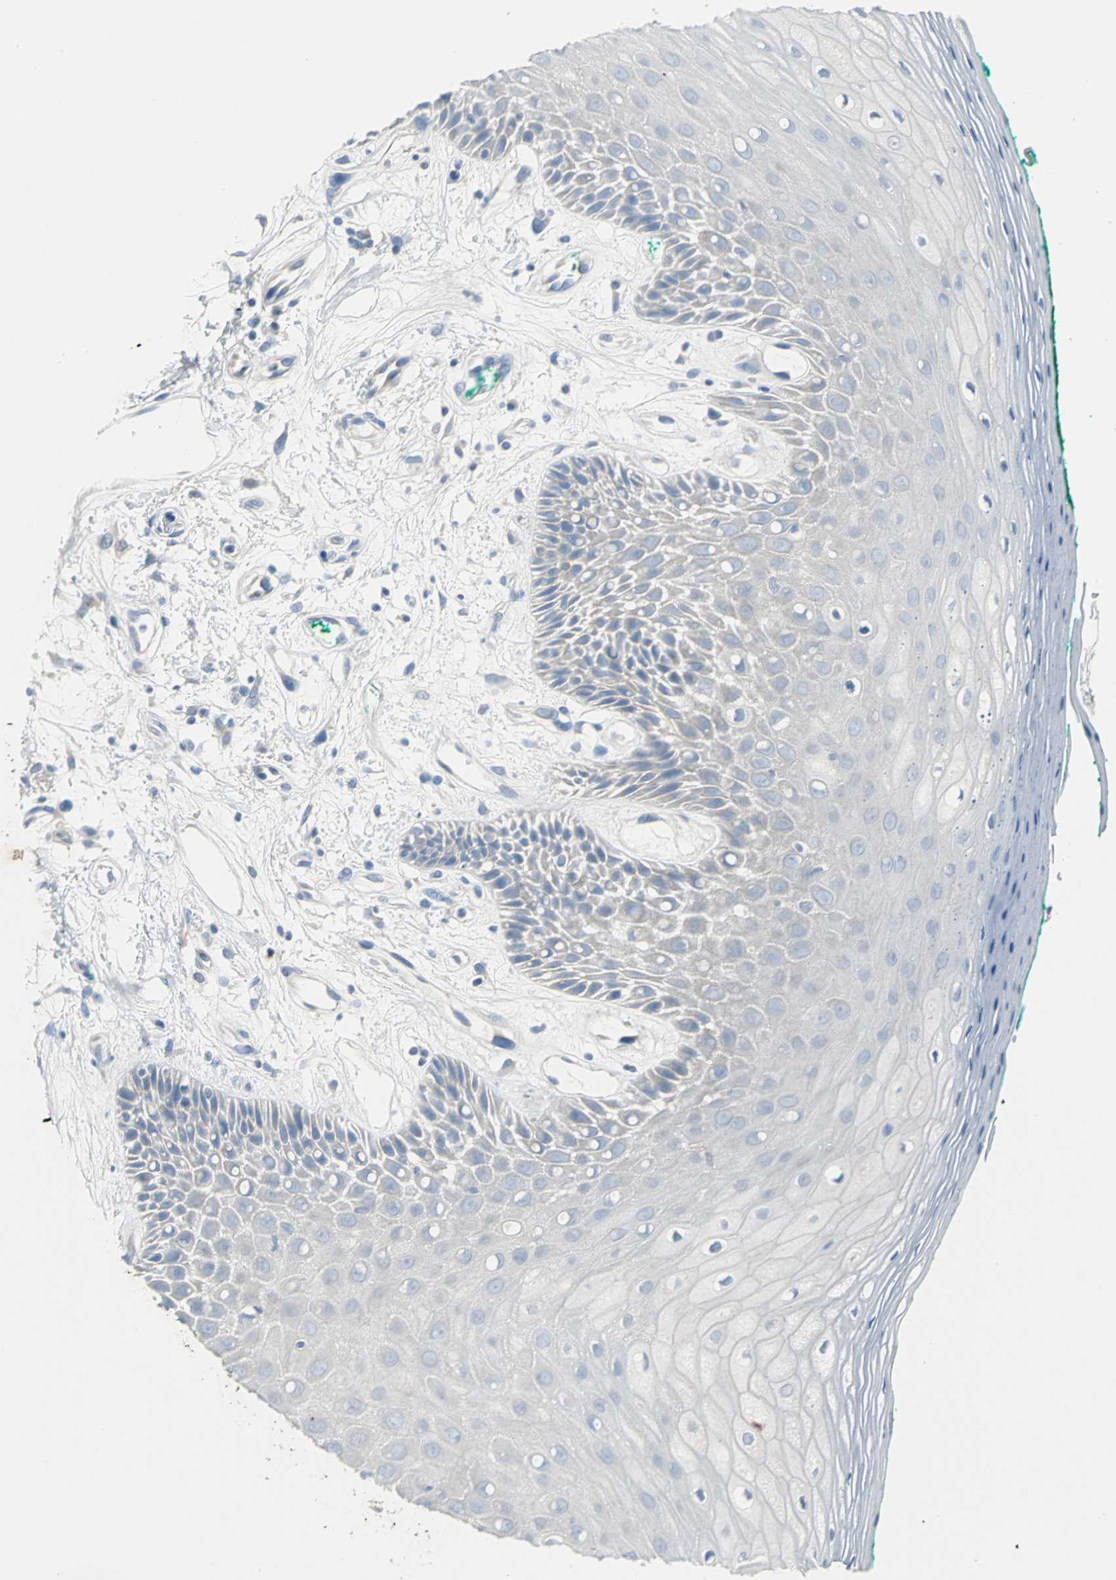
{"staining": {"intensity": "negative", "quantity": "none", "location": "none"}, "tissue": "oral mucosa", "cell_type": "Squamous epithelial cells", "image_type": "normal", "snomed": [{"axis": "morphology", "description": "Normal tissue, NOS"}, {"axis": "morphology", "description": "Squamous cell carcinoma, NOS"}, {"axis": "topography", "description": "Skeletal muscle"}, {"axis": "topography", "description": "Oral tissue"}, {"axis": "topography", "description": "Head-Neck"}], "caption": "Immunohistochemistry (IHC) image of unremarkable human oral mucosa stained for a protein (brown), which reveals no positivity in squamous epithelial cells. (DAB immunohistochemistry with hematoxylin counter stain).", "gene": "PTGDS", "patient": {"sex": "female", "age": 84}}